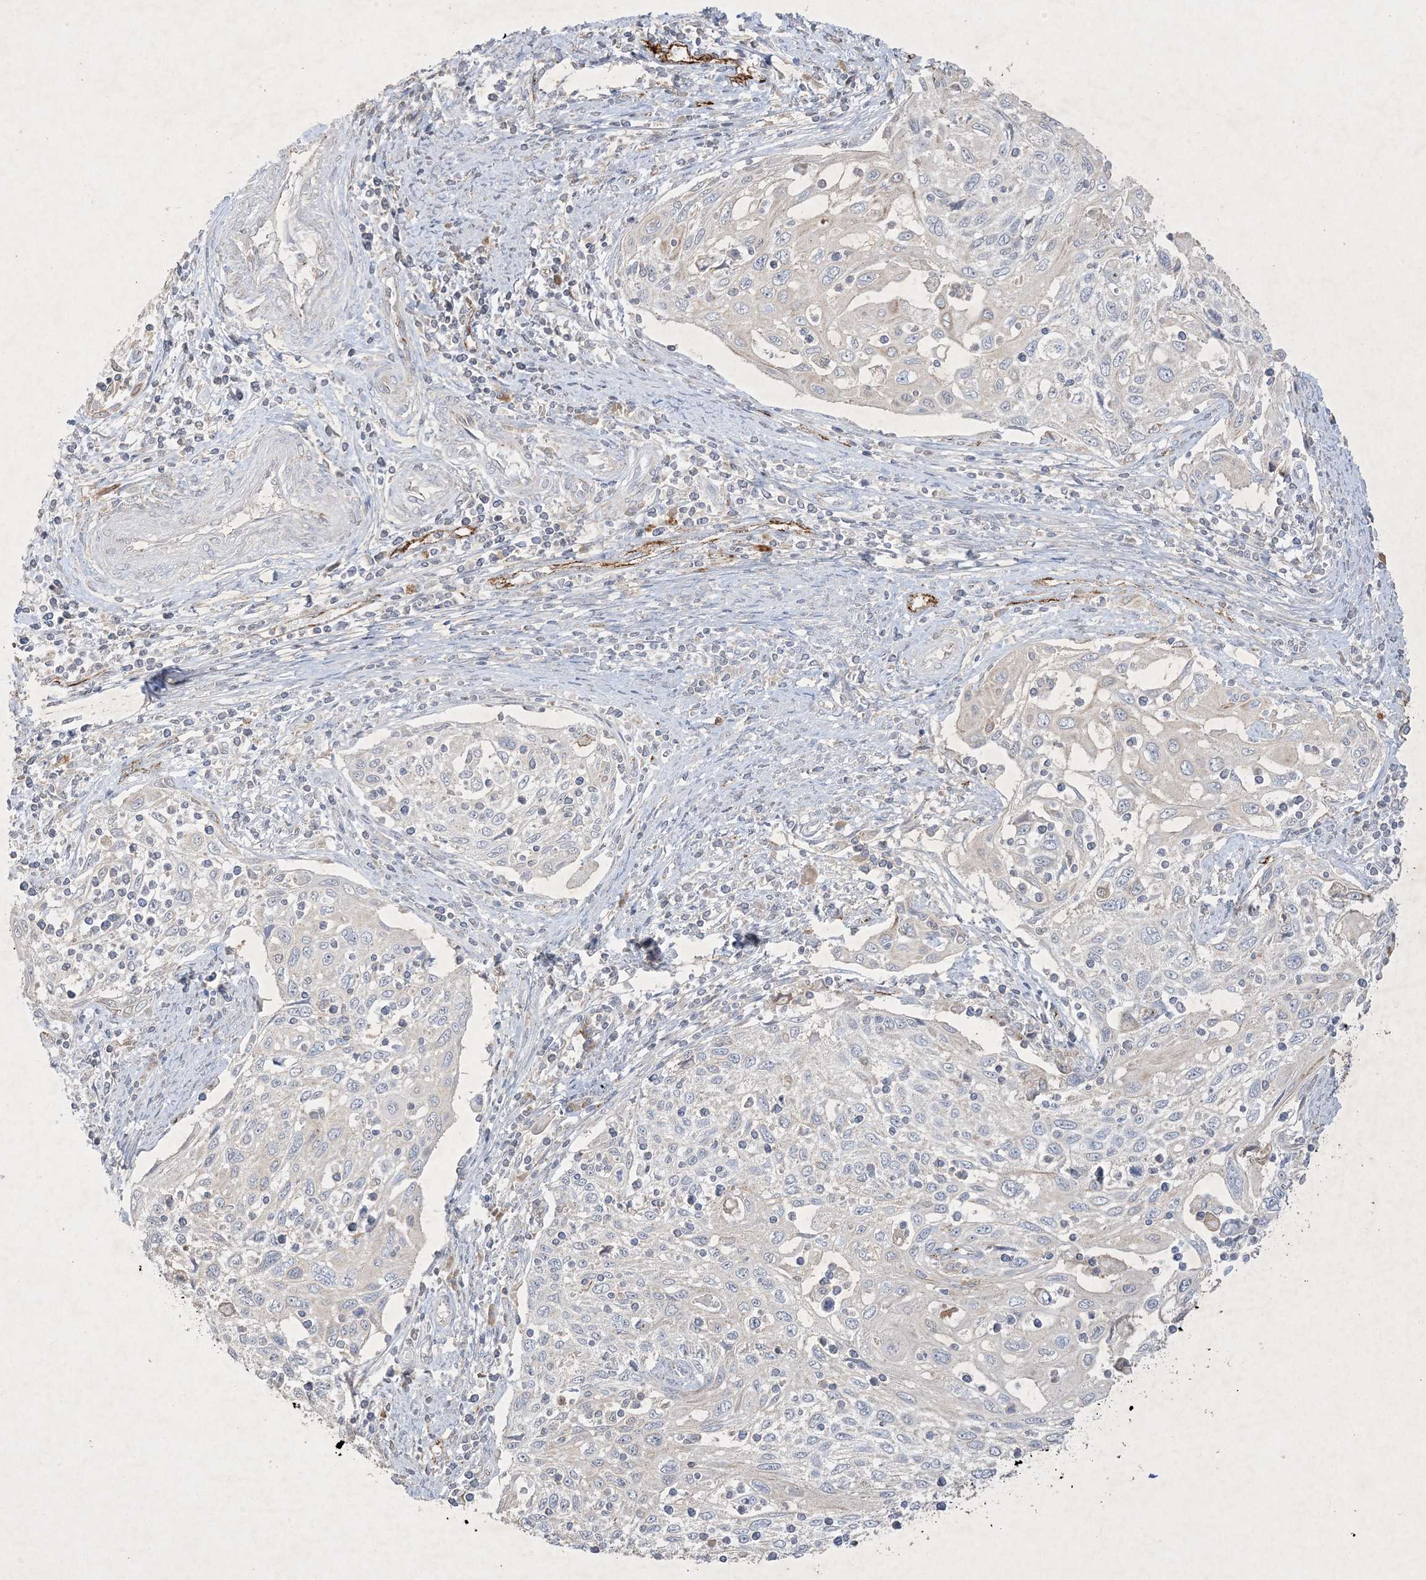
{"staining": {"intensity": "negative", "quantity": "none", "location": "none"}, "tissue": "cervical cancer", "cell_type": "Tumor cells", "image_type": "cancer", "snomed": [{"axis": "morphology", "description": "Squamous cell carcinoma, NOS"}, {"axis": "topography", "description": "Cervix"}], "caption": "A histopathology image of human cervical squamous cell carcinoma is negative for staining in tumor cells. The staining is performed using DAB (3,3'-diaminobenzidine) brown chromogen with nuclei counter-stained in using hematoxylin.", "gene": "PRSS36", "patient": {"sex": "female", "age": 70}}